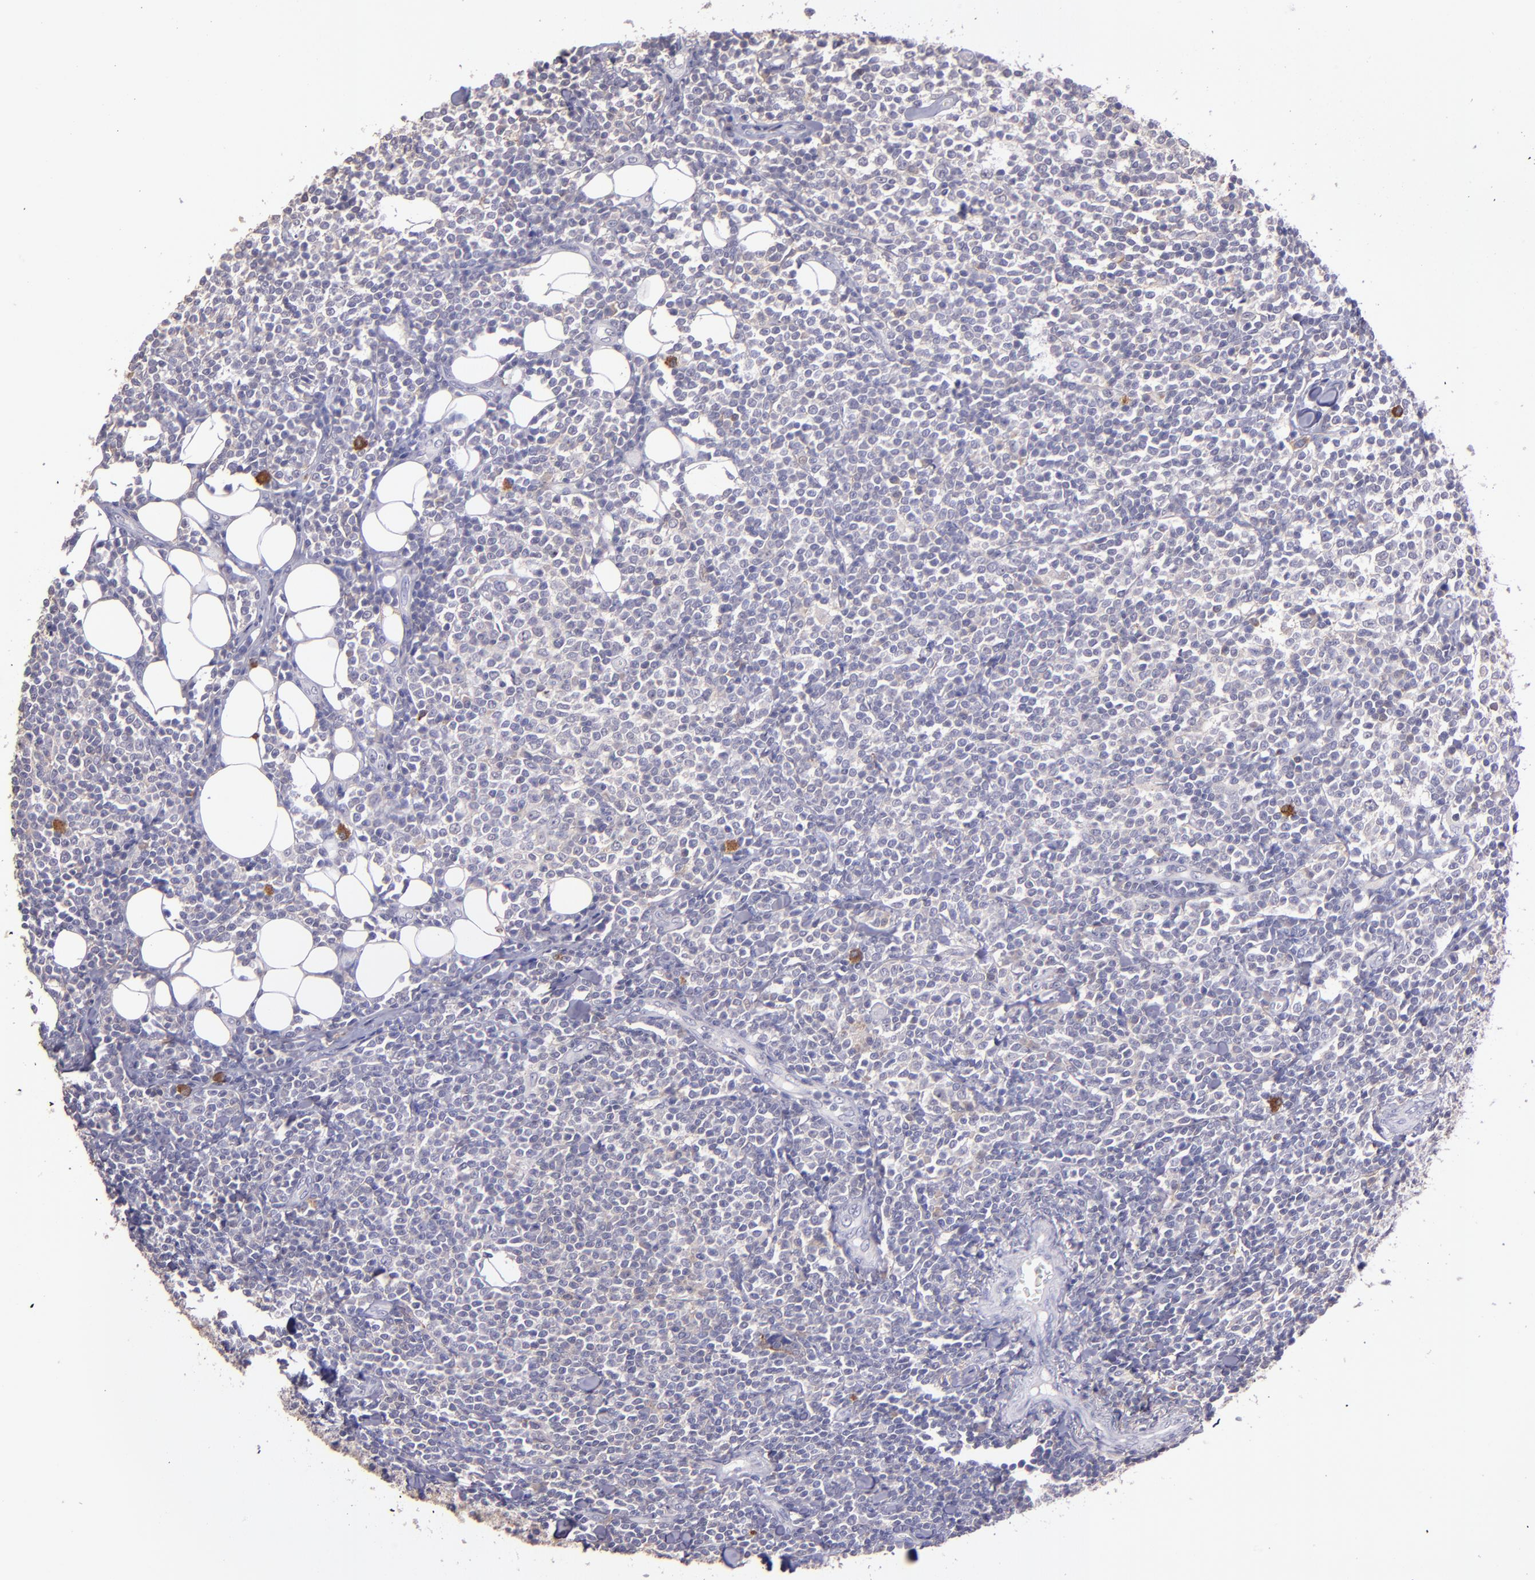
{"staining": {"intensity": "negative", "quantity": "none", "location": "none"}, "tissue": "lymphoma", "cell_type": "Tumor cells", "image_type": "cancer", "snomed": [{"axis": "morphology", "description": "Malignant lymphoma, non-Hodgkin's type, Low grade"}, {"axis": "topography", "description": "Soft tissue"}], "caption": "Human low-grade malignant lymphoma, non-Hodgkin's type stained for a protein using immunohistochemistry displays no expression in tumor cells.", "gene": "PAPPA", "patient": {"sex": "male", "age": 92}}